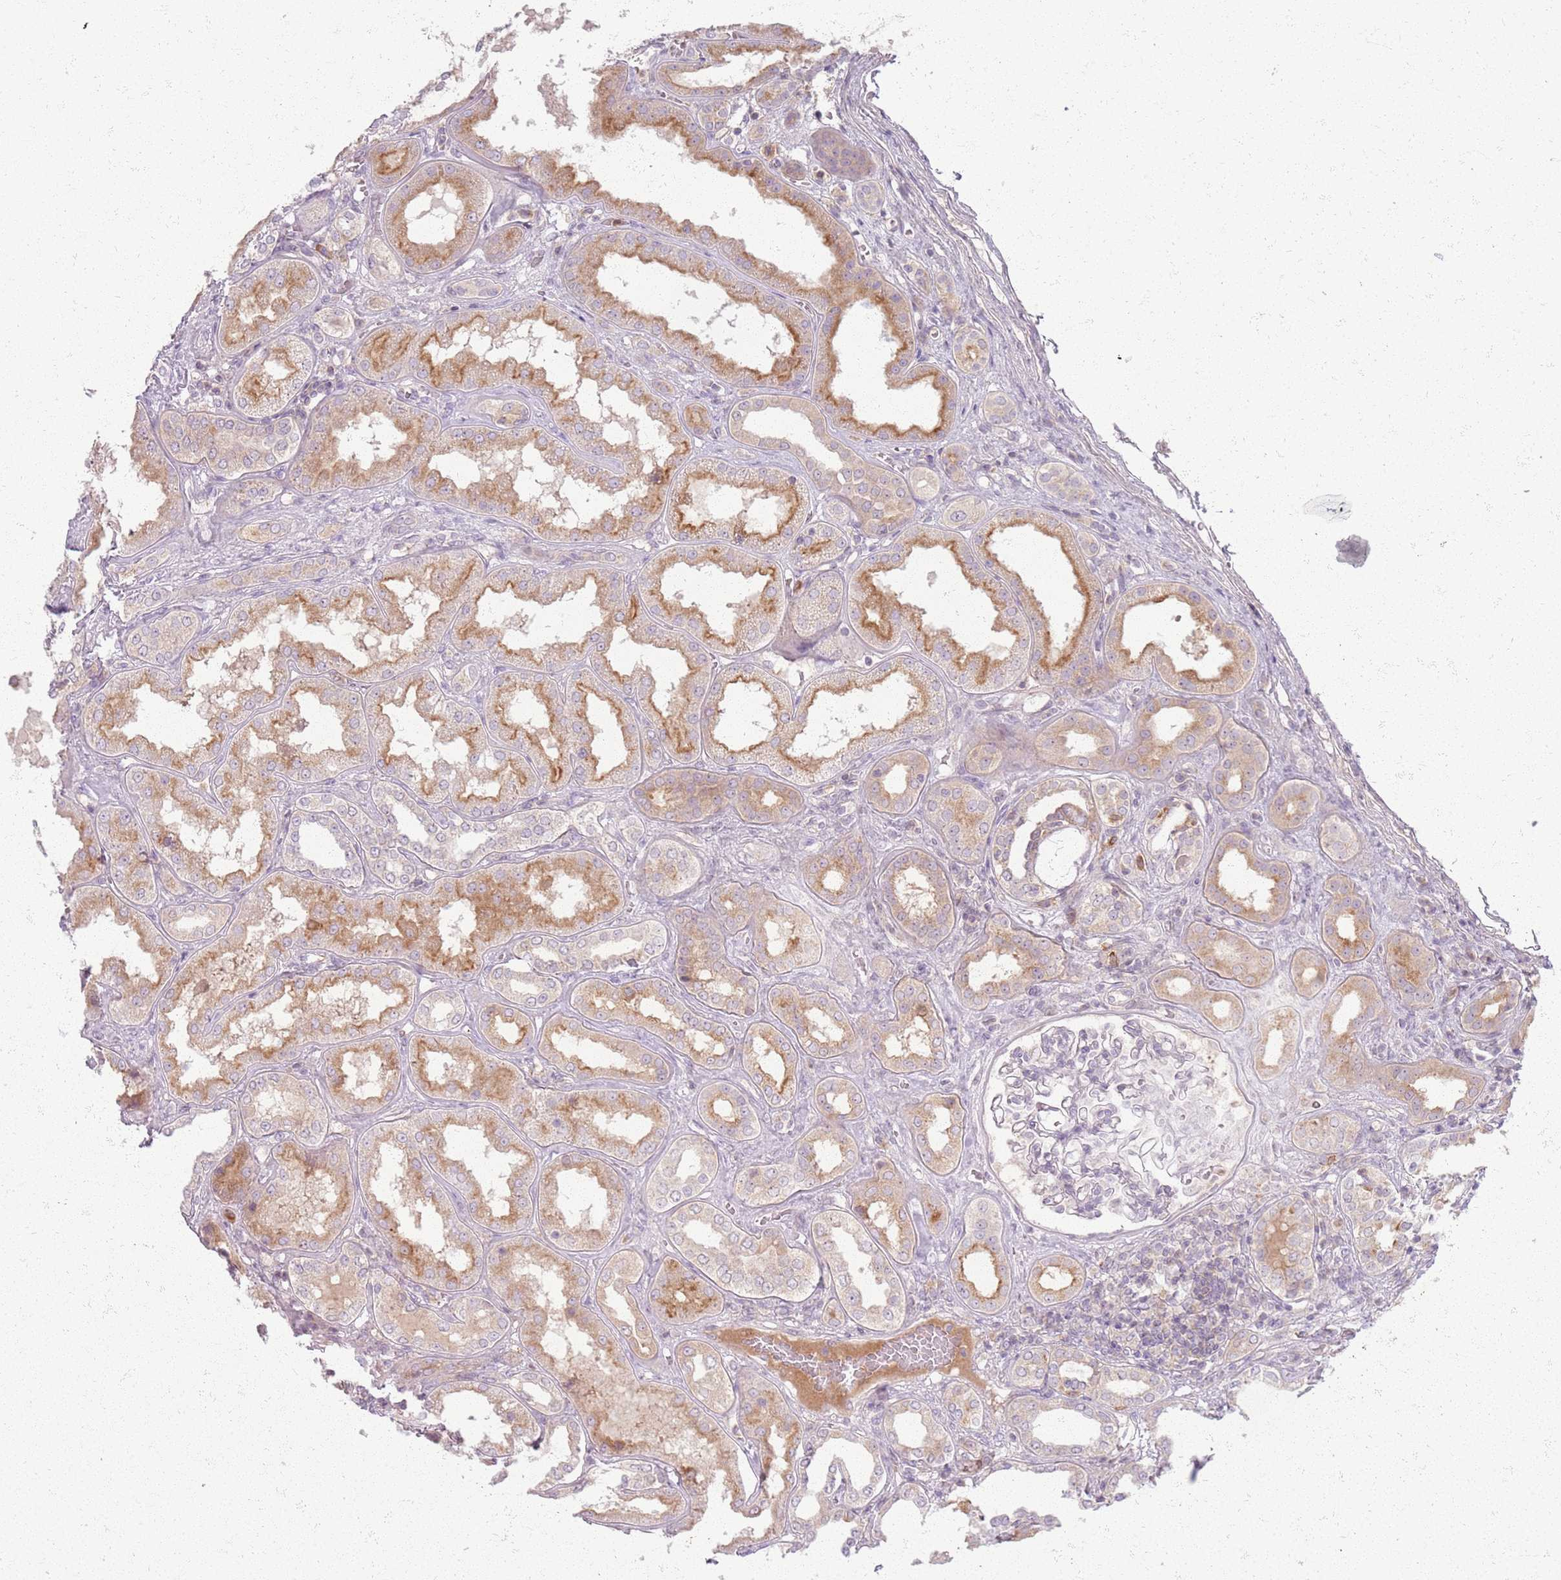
{"staining": {"intensity": "negative", "quantity": "none", "location": "none"}, "tissue": "kidney", "cell_type": "Cells in glomeruli", "image_type": "normal", "snomed": [{"axis": "morphology", "description": "Normal tissue, NOS"}, {"axis": "topography", "description": "Kidney"}], "caption": "Micrograph shows no significant protein expression in cells in glomeruli of benign kidney. The staining was performed using DAB (3,3'-diaminobenzidine) to visualize the protein expression in brown, while the nuclei were stained in blue with hematoxylin (Magnification: 20x).", "gene": "ZDHHC2", "patient": {"sex": "female", "age": 56}}